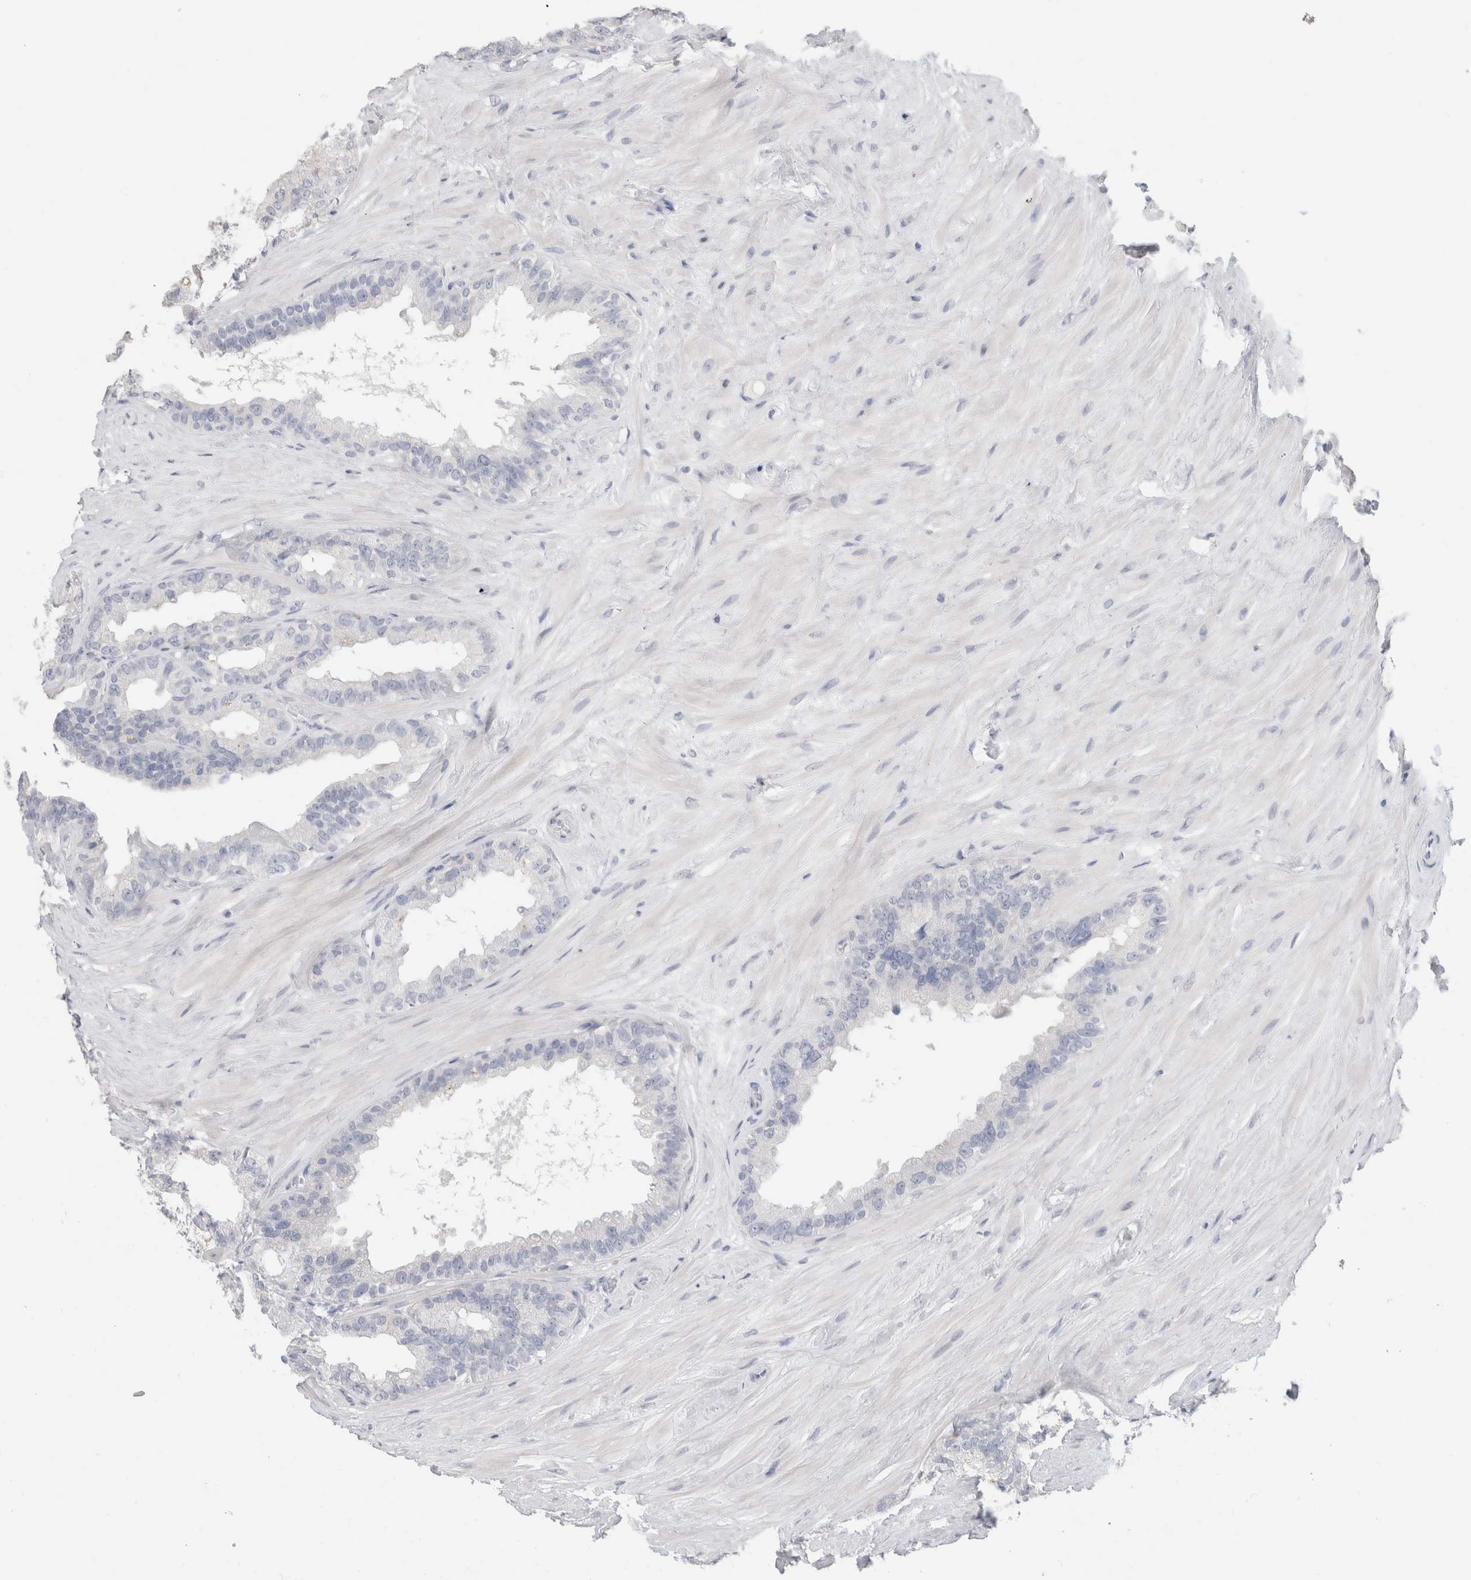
{"staining": {"intensity": "negative", "quantity": "none", "location": "none"}, "tissue": "seminal vesicle", "cell_type": "Glandular cells", "image_type": "normal", "snomed": [{"axis": "morphology", "description": "Normal tissue, NOS"}, {"axis": "topography", "description": "Seminal veicle"}], "caption": "Glandular cells show no significant protein expression in unremarkable seminal vesicle. (IHC, brightfield microscopy, high magnification).", "gene": "BCAN", "patient": {"sex": "male", "age": 80}}